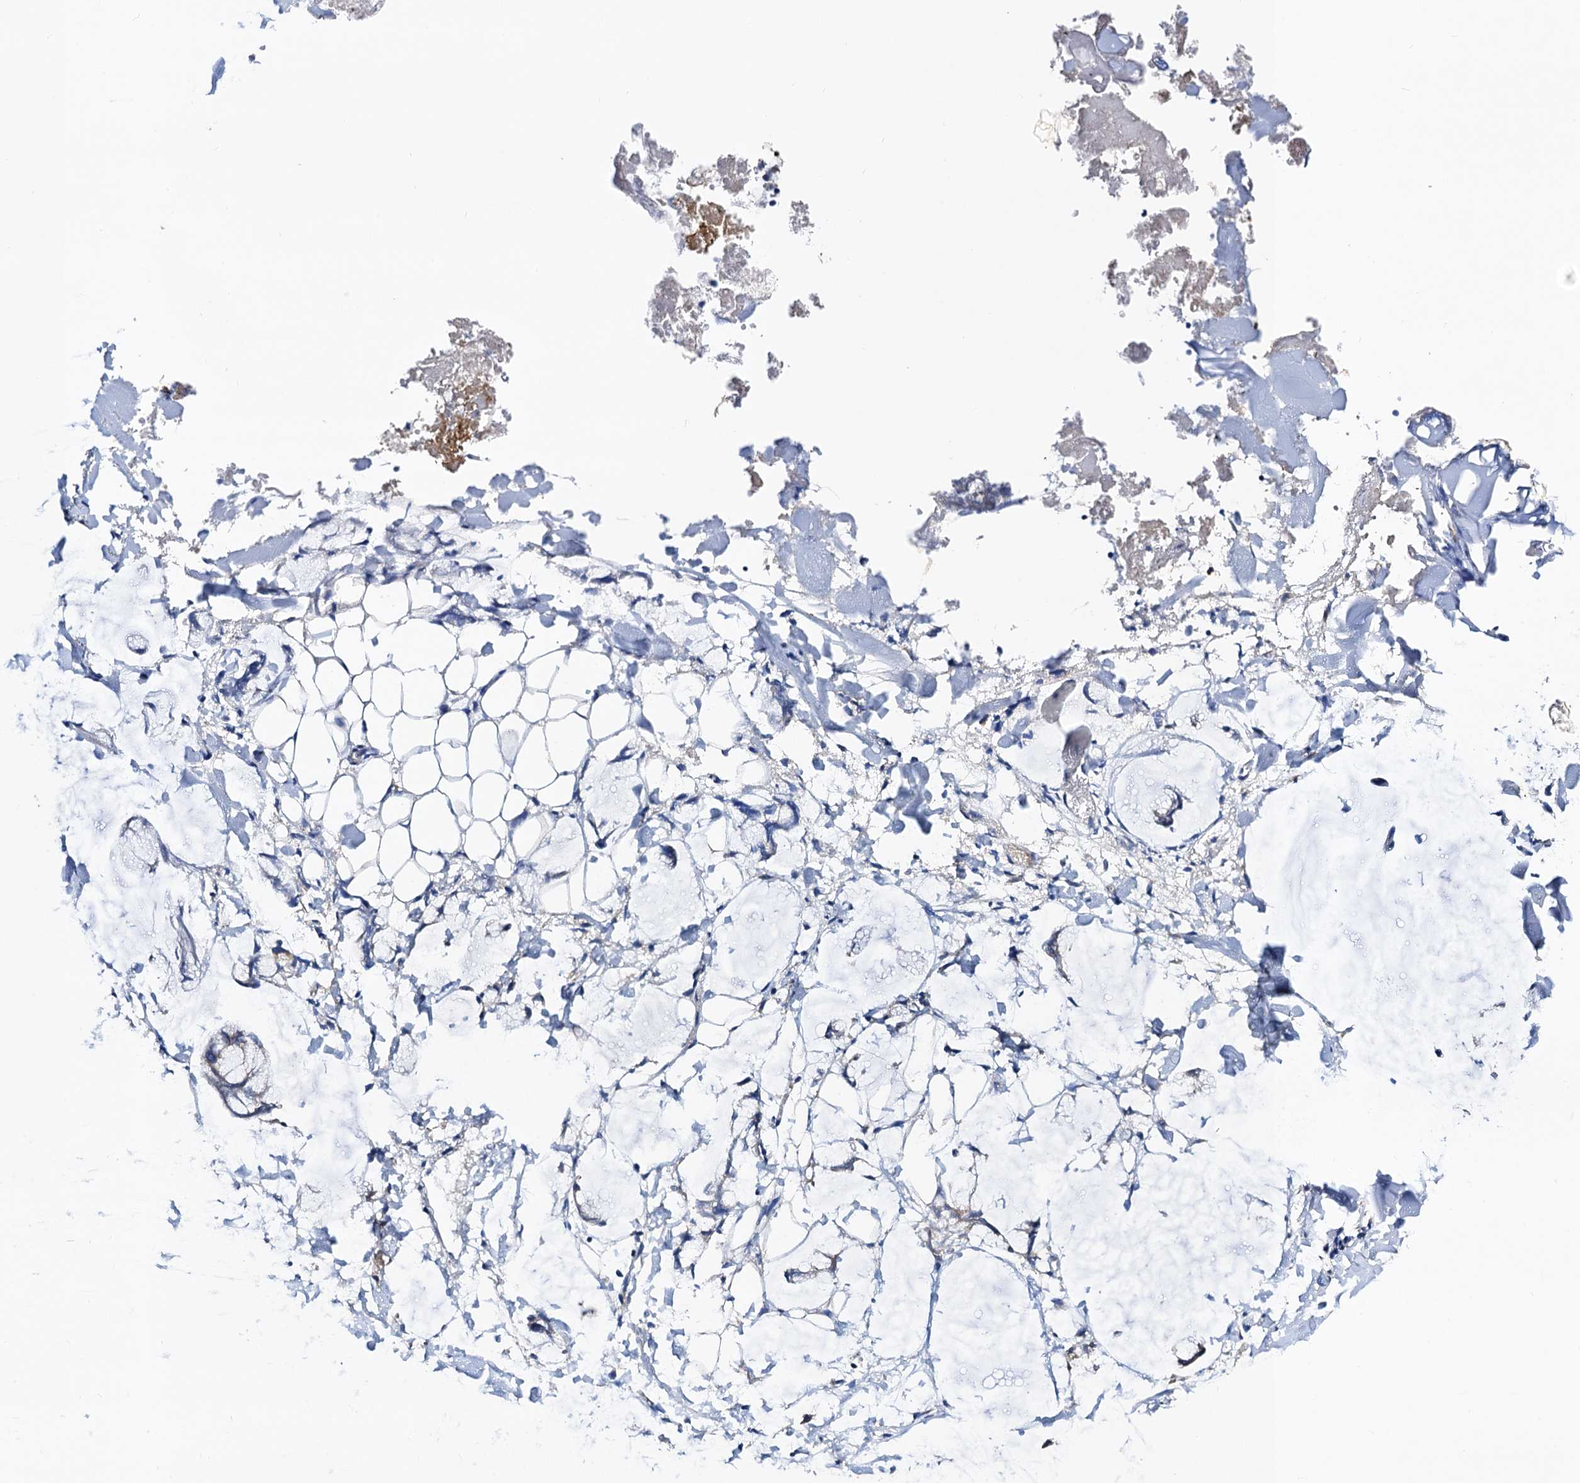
{"staining": {"intensity": "negative", "quantity": "none", "location": "none"}, "tissue": "adipose tissue", "cell_type": "Adipocytes", "image_type": "normal", "snomed": [{"axis": "morphology", "description": "Normal tissue, NOS"}, {"axis": "morphology", "description": "Adenocarcinoma, NOS"}, {"axis": "topography", "description": "Colon"}, {"axis": "topography", "description": "Peripheral nerve tissue"}], "caption": "Immunohistochemistry of normal human adipose tissue demonstrates no positivity in adipocytes.", "gene": "FREM3", "patient": {"sex": "male", "age": 14}}